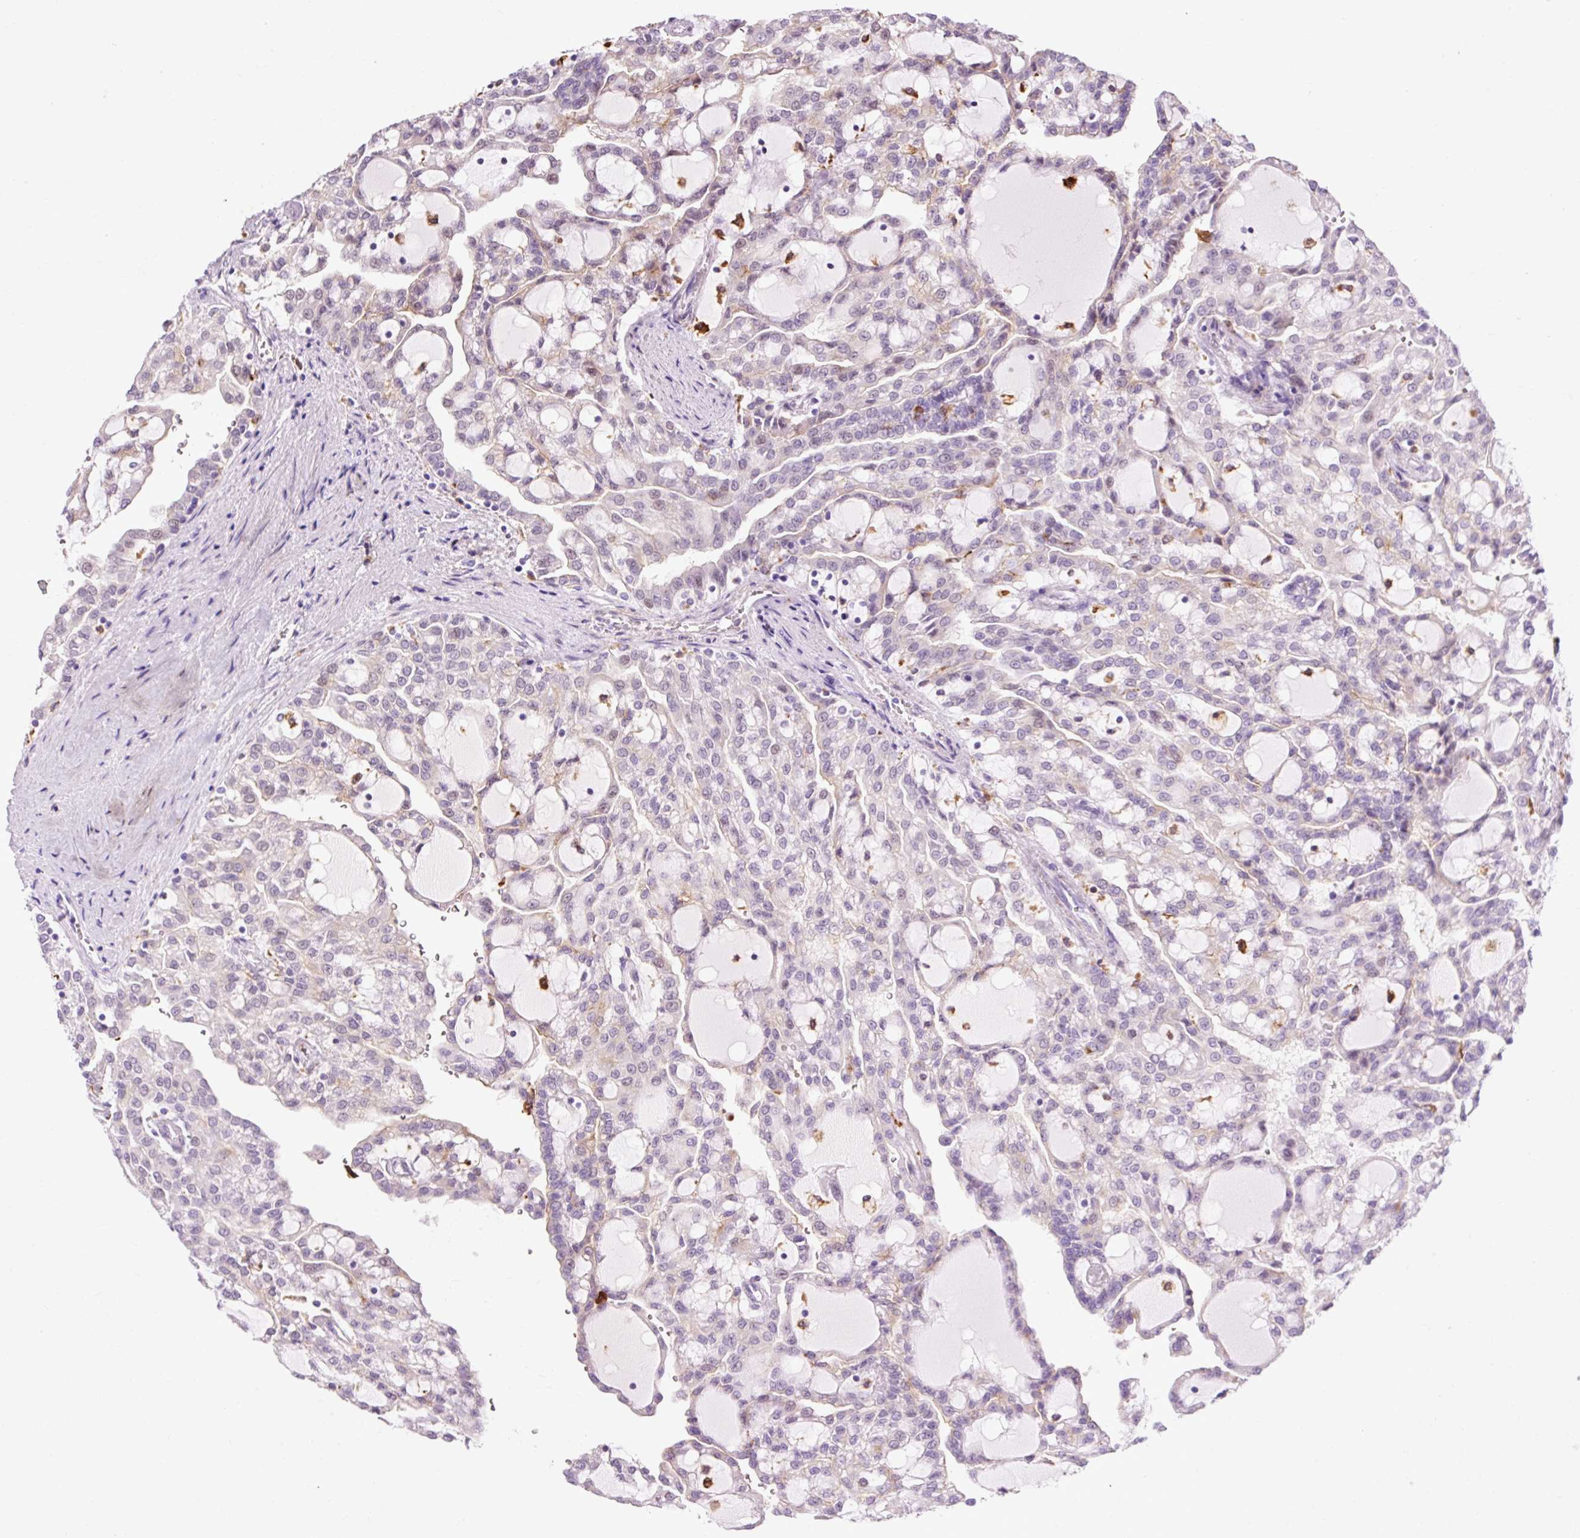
{"staining": {"intensity": "negative", "quantity": "none", "location": "none"}, "tissue": "renal cancer", "cell_type": "Tumor cells", "image_type": "cancer", "snomed": [{"axis": "morphology", "description": "Adenocarcinoma, NOS"}, {"axis": "topography", "description": "Kidney"}], "caption": "Immunohistochemistry of renal cancer (adenocarcinoma) shows no staining in tumor cells. (DAB IHC visualized using brightfield microscopy, high magnification).", "gene": "LY86", "patient": {"sex": "male", "age": 63}}